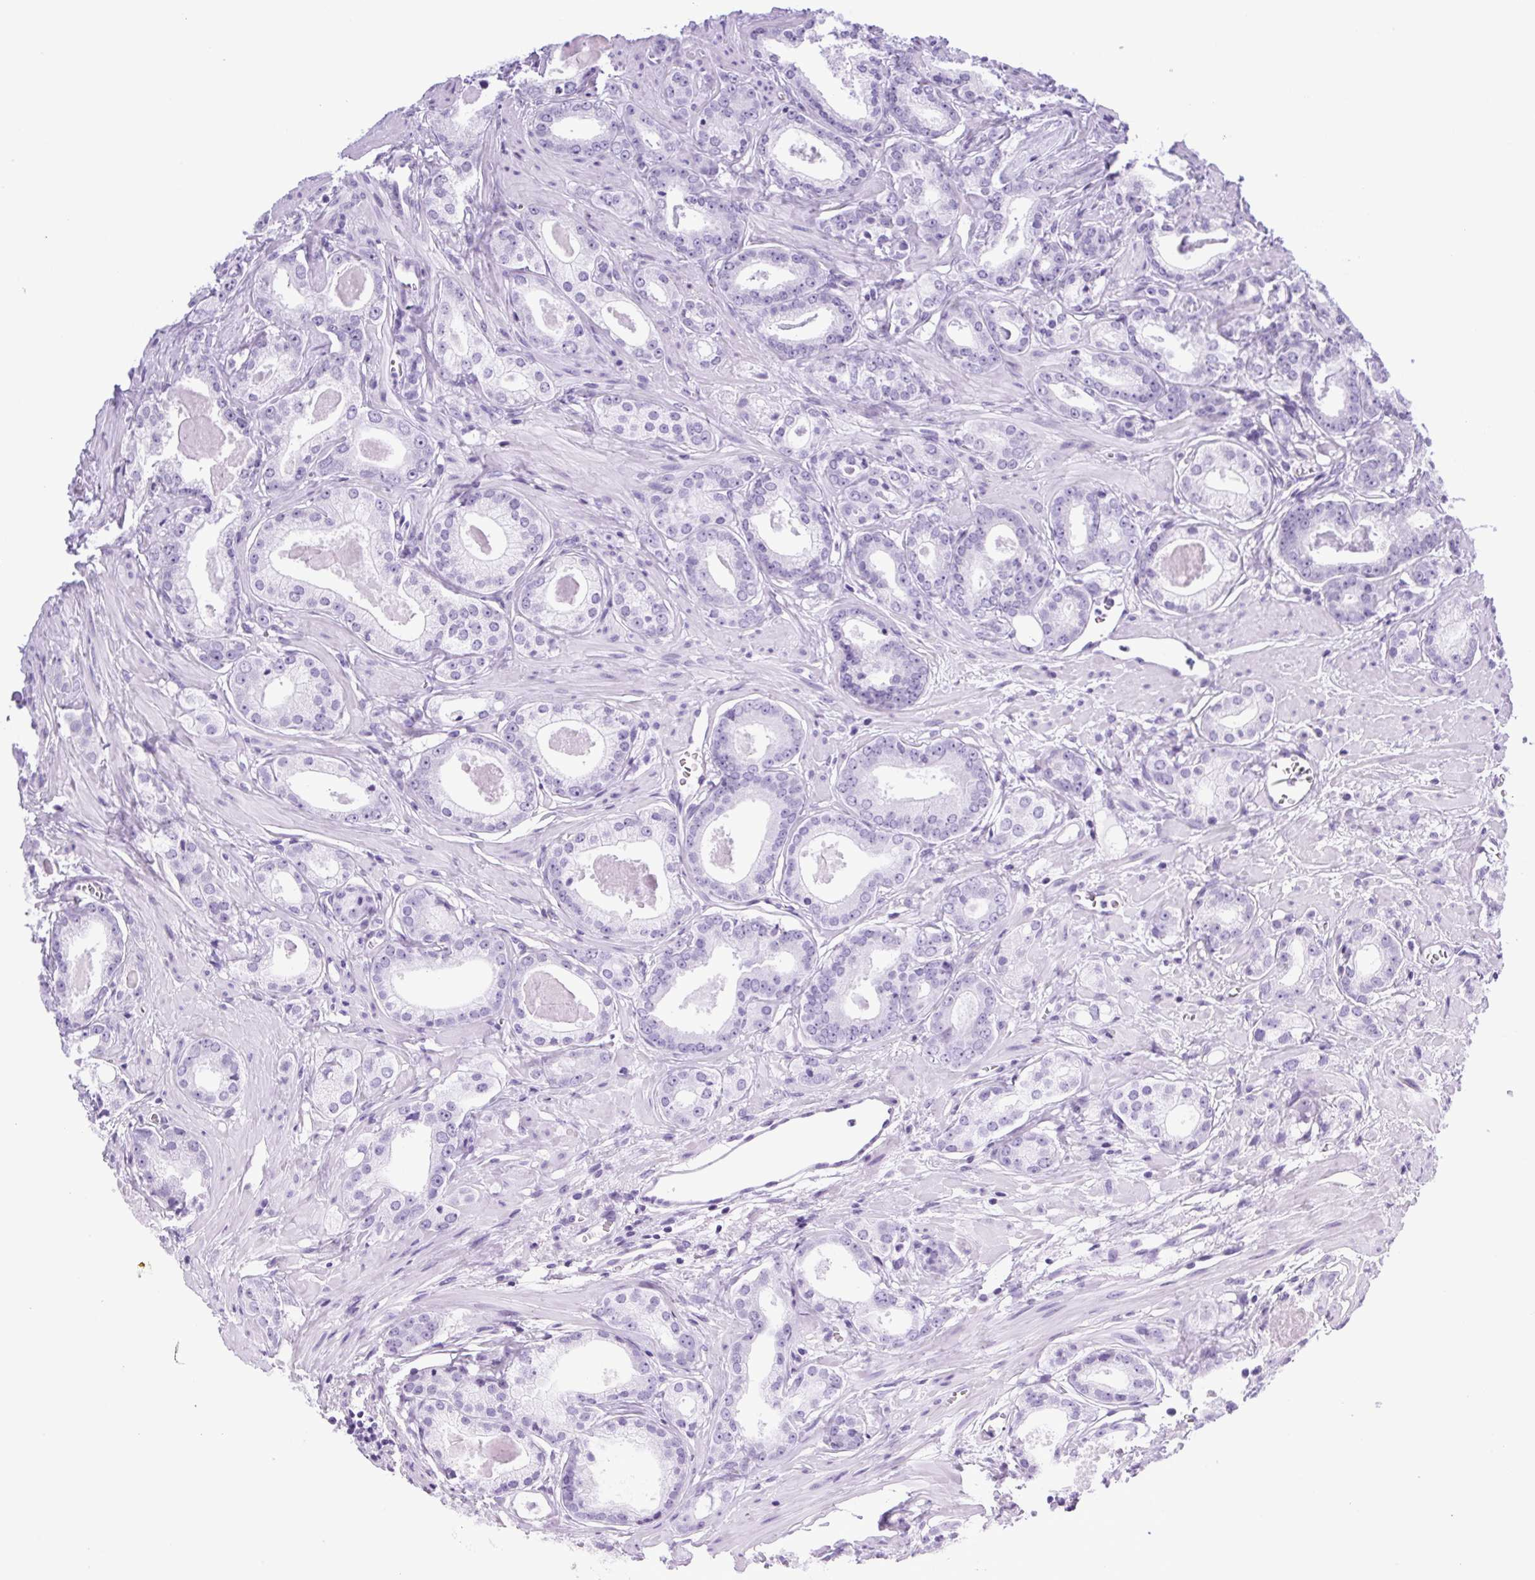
{"staining": {"intensity": "negative", "quantity": "none", "location": "none"}, "tissue": "prostate cancer", "cell_type": "Tumor cells", "image_type": "cancer", "snomed": [{"axis": "morphology", "description": "Adenocarcinoma, NOS"}, {"axis": "morphology", "description": "Adenocarcinoma, Low grade"}, {"axis": "topography", "description": "Prostate"}], "caption": "High power microscopy photomicrograph of an immunohistochemistry image of prostate cancer (adenocarcinoma), revealing no significant expression in tumor cells.", "gene": "SPACA5B", "patient": {"sex": "male", "age": 64}}